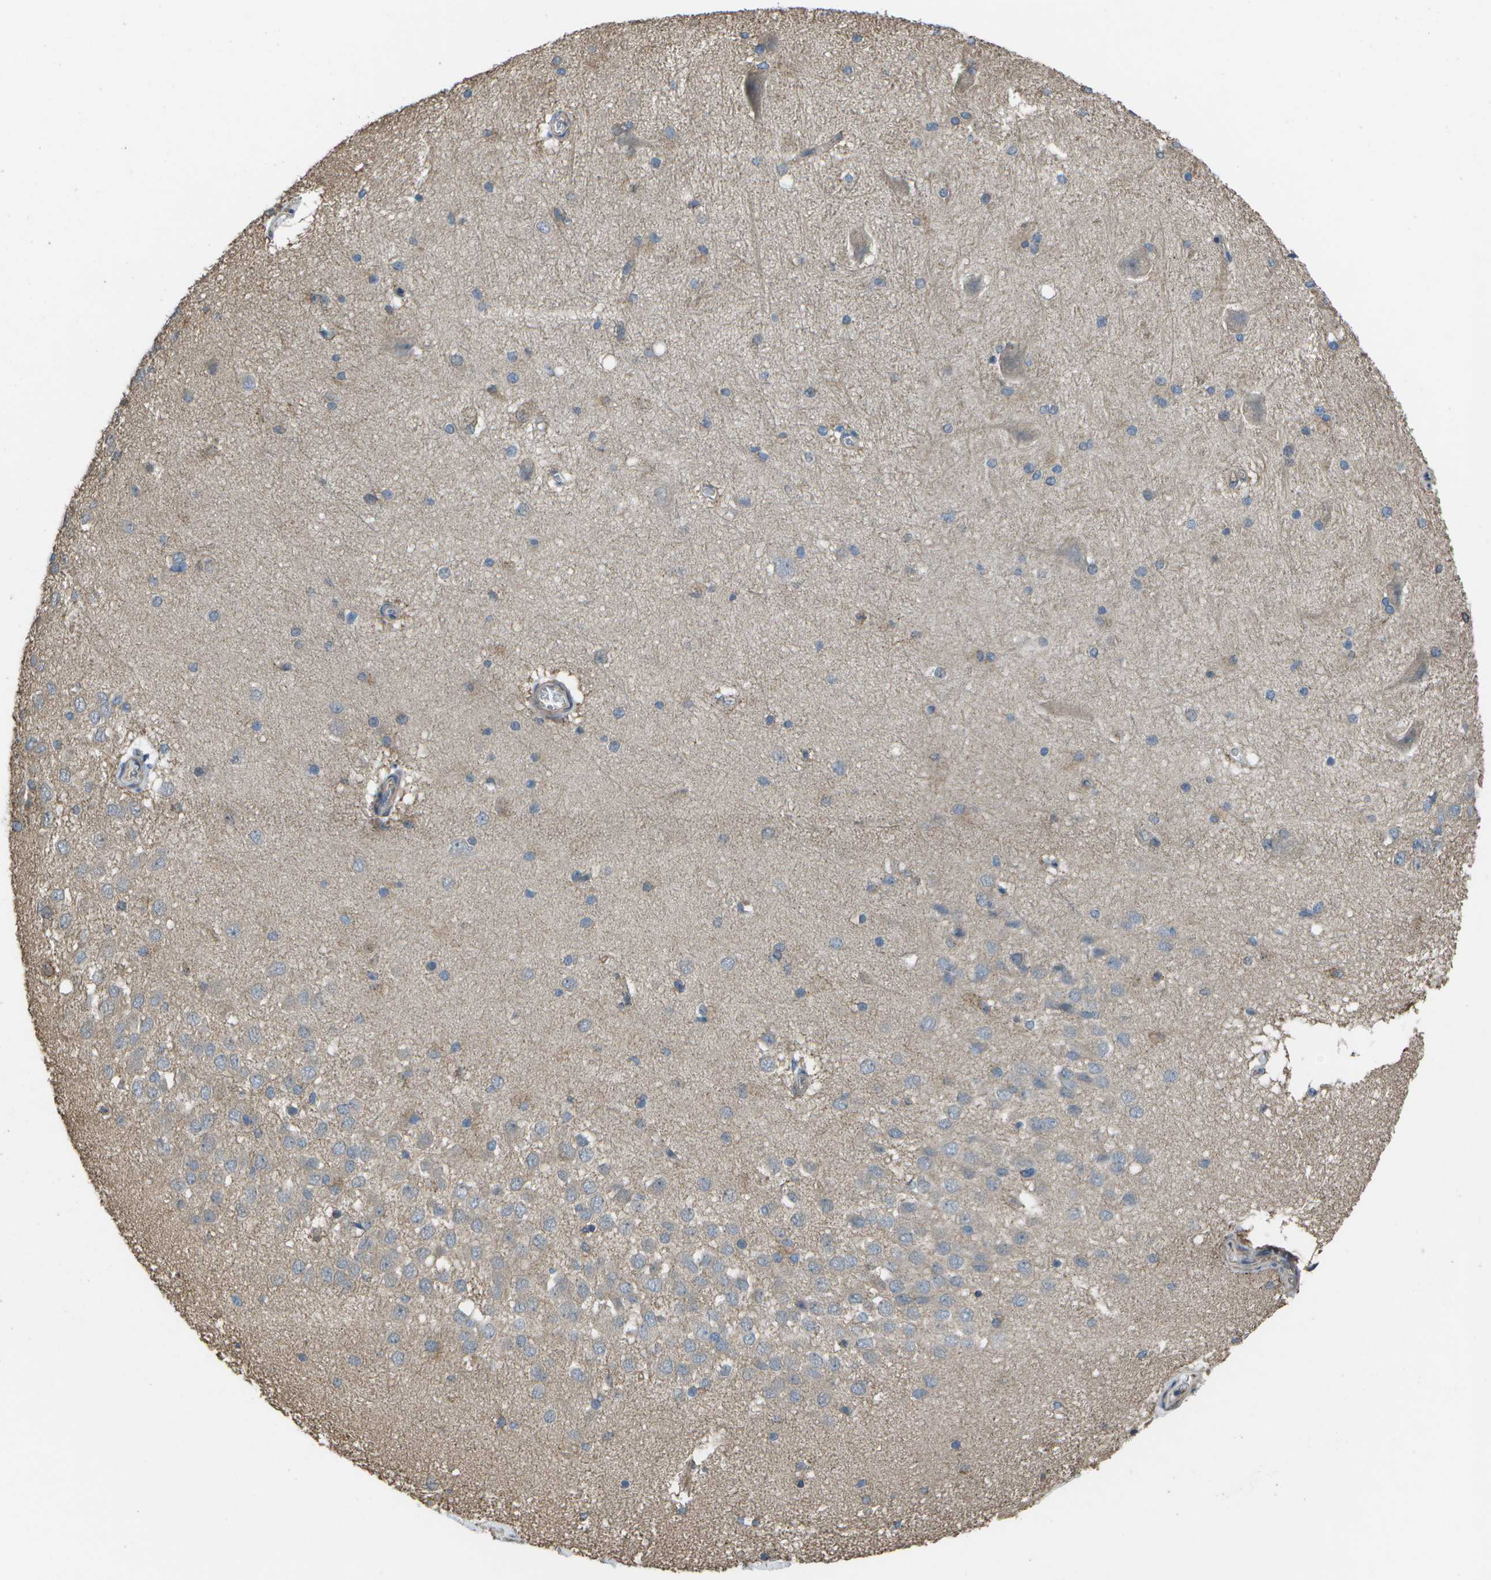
{"staining": {"intensity": "weak", "quantity": "<25%", "location": "cytoplasmic/membranous"}, "tissue": "hippocampus", "cell_type": "Glial cells", "image_type": "normal", "snomed": [{"axis": "morphology", "description": "Normal tissue, NOS"}, {"axis": "topography", "description": "Hippocampus"}], "caption": "This is a histopathology image of immunohistochemistry (IHC) staining of benign hippocampus, which shows no positivity in glial cells. Nuclei are stained in blue.", "gene": "CLNS1A", "patient": {"sex": "female", "age": 19}}